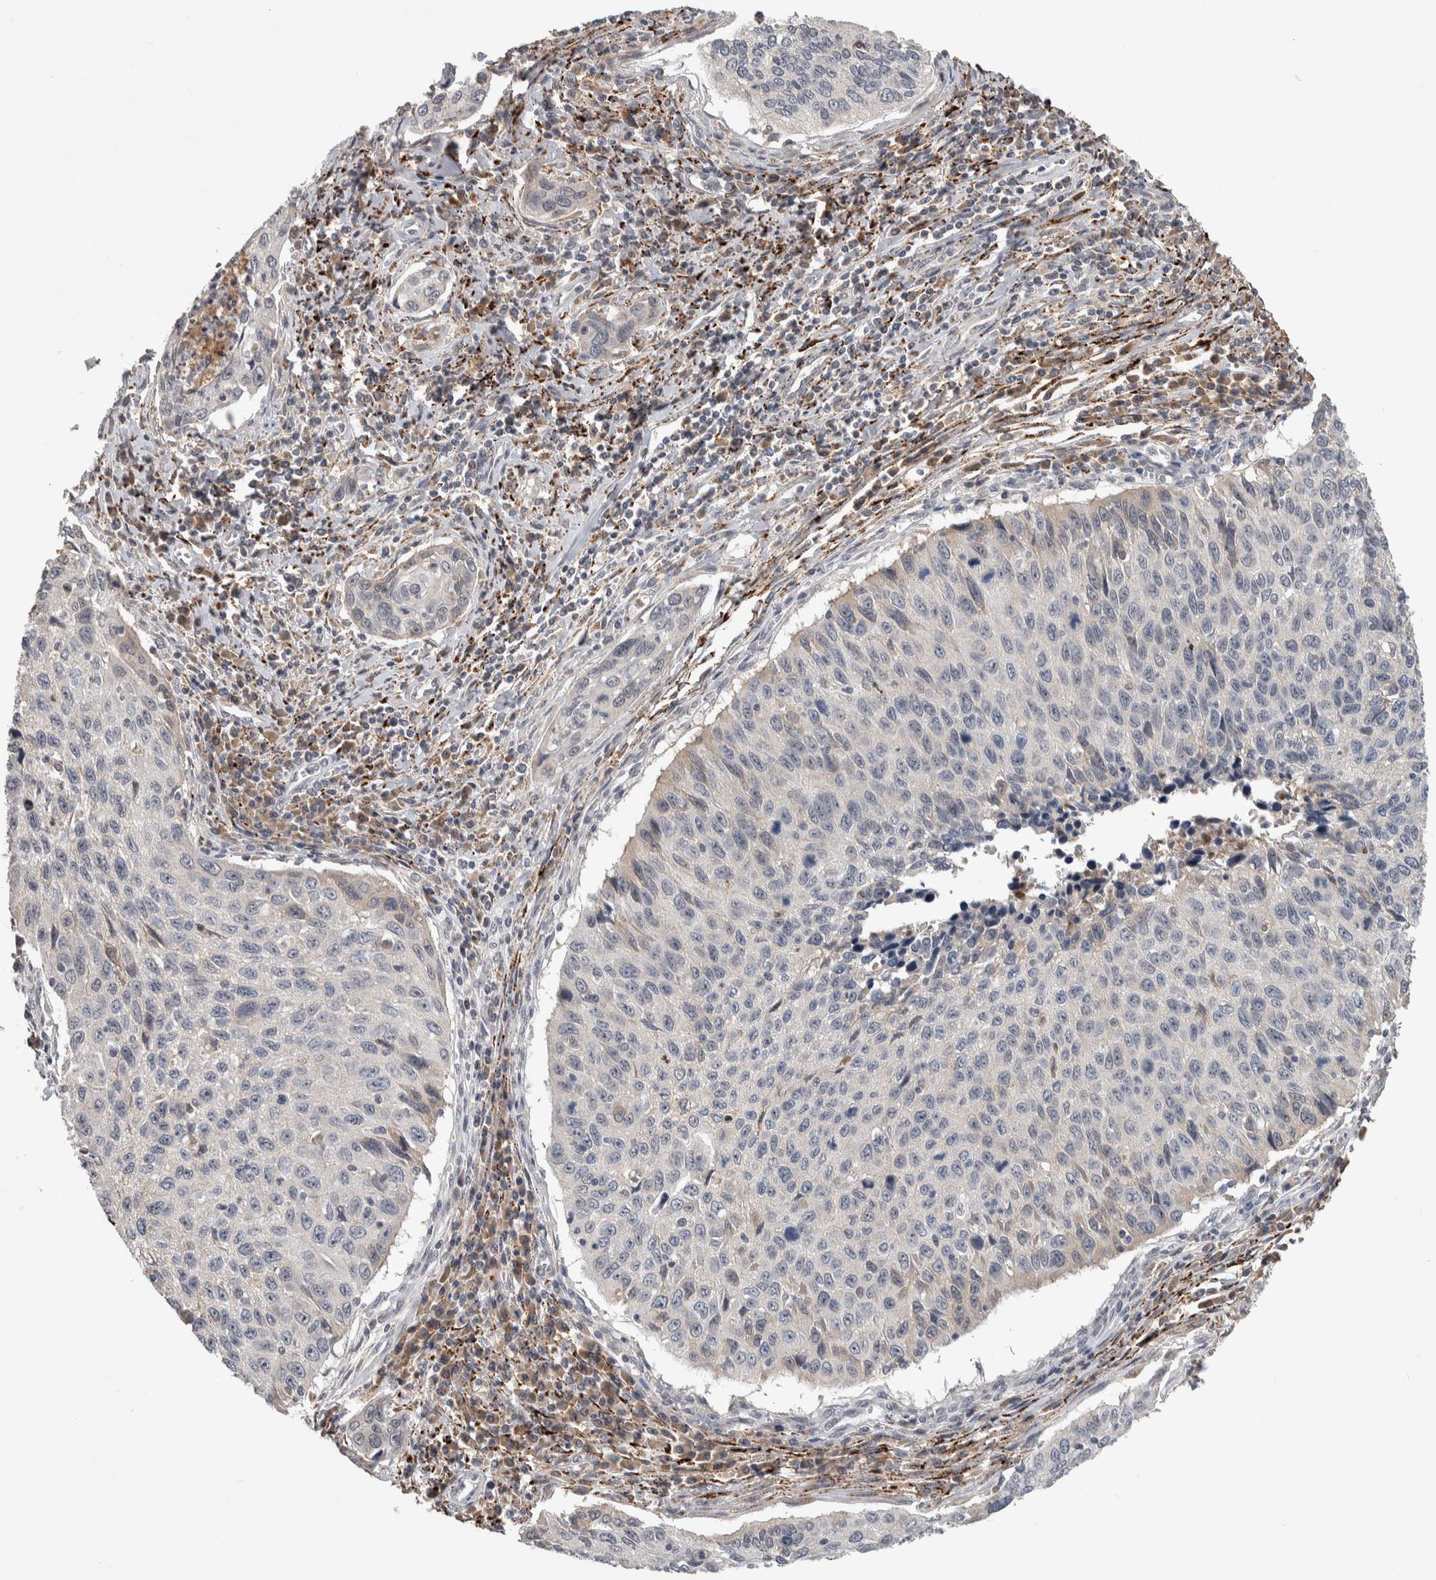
{"staining": {"intensity": "weak", "quantity": "<25%", "location": "nuclear"}, "tissue": "cervical cancer", "cell_type": "Tumor cells", "image_type": "cancer", "snomed": [{"axis": "morphology", "description": "Squamous cell carcinoma, NOS"}, {"axis": "topography", "description": "Cervix"}], "caption": "A photomicrograph of human cervical cancer (squamous cell carcinoma) is negative for staining in tumor cells. (DAB immunohistochemistry, high magnification).", "gene": "CHRM3", "patient": {"sex": "female", "age": 53}}